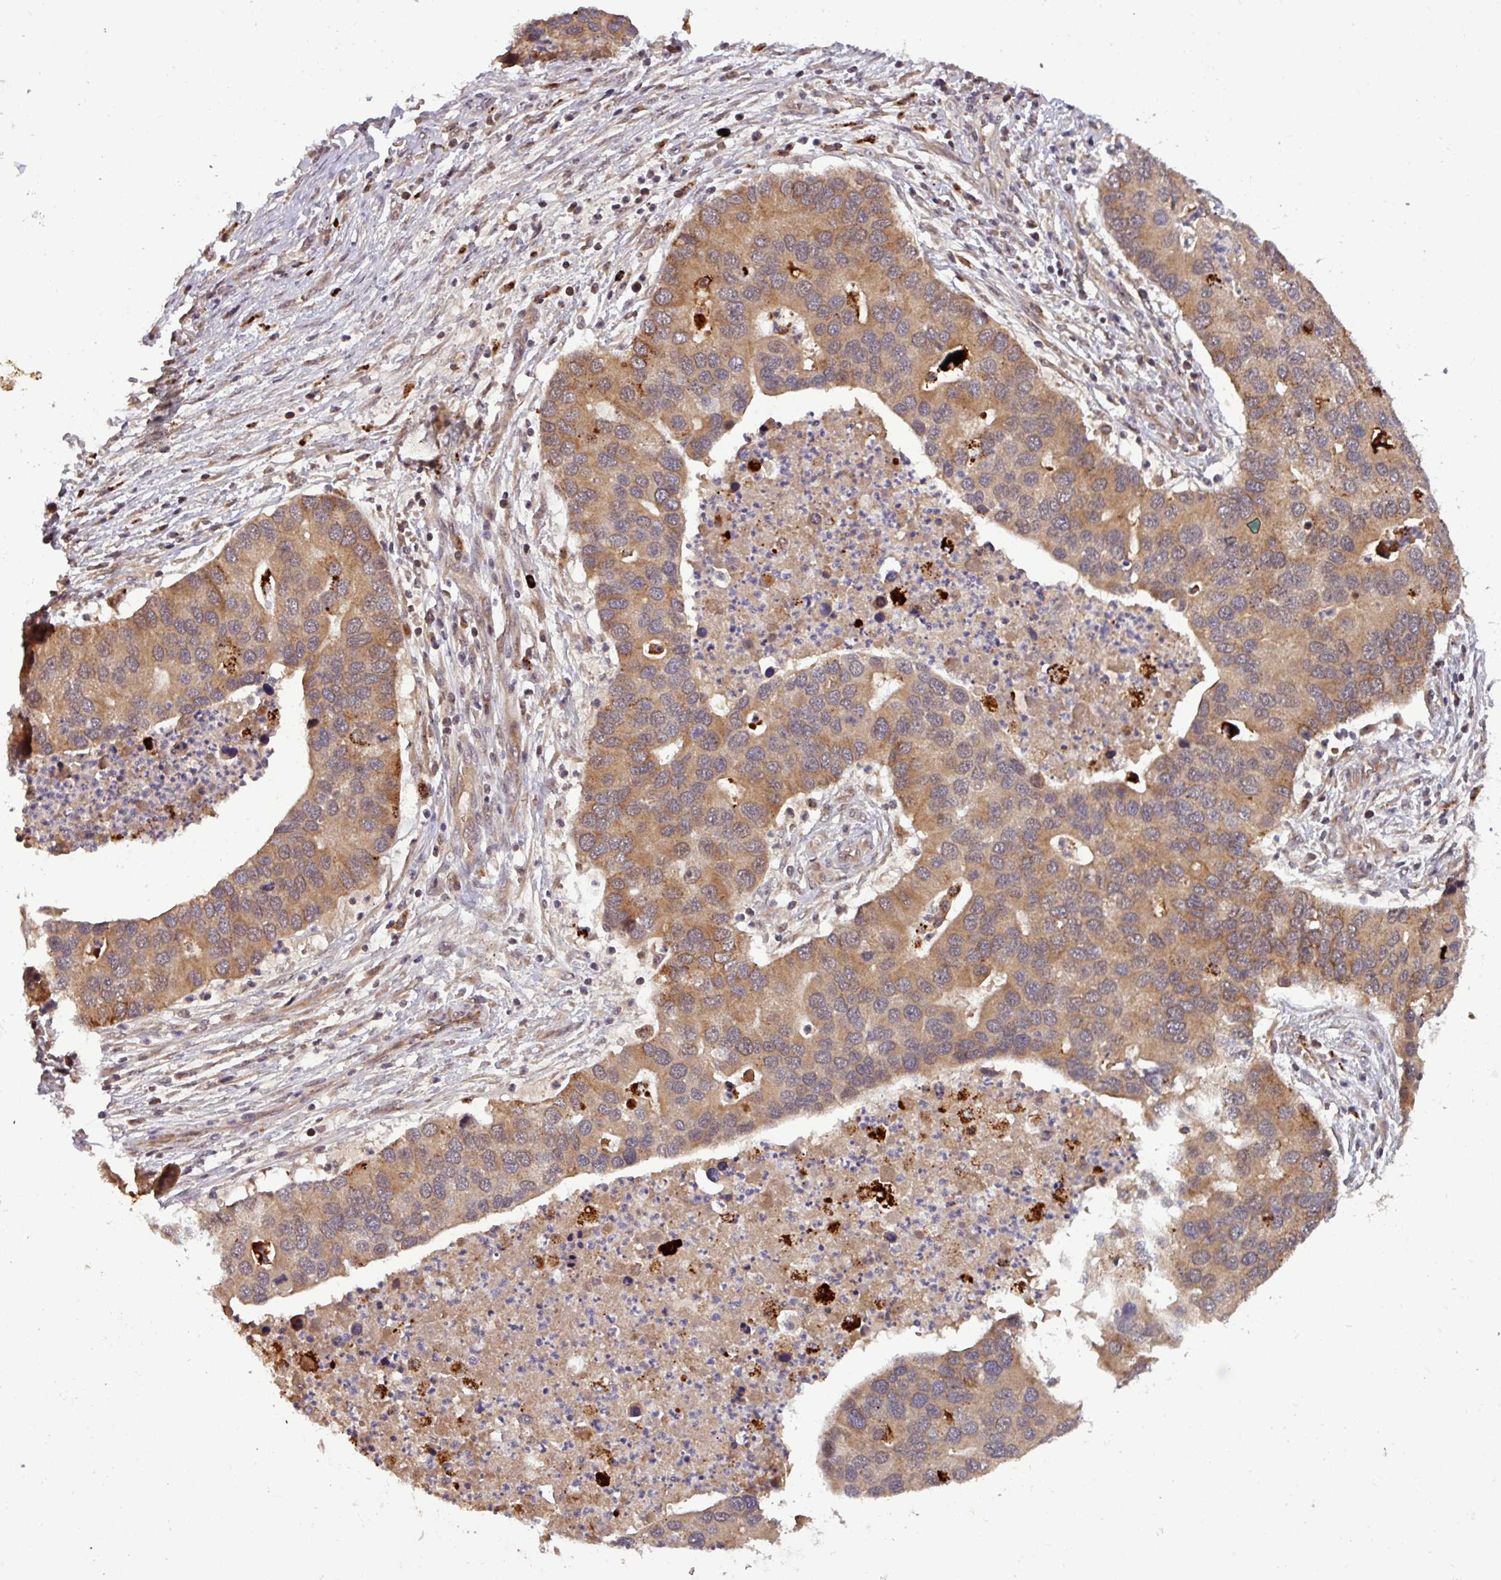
{"staining": {"intensity": "moderate", "quantity": ">75%", "location": "cytoplasmic/membranous"}, "tissue": "lung cancer", "cell_type": "Tumor cells", "image_type": "cancer", "snomed": [{"axis": "morphology", "description": "Aneuploidy"}, {"axis": "morphology", "description": "Adenocarcinoma, NOS"}, {"axis": "topography", "description": "Lymph node"}, {"axis": "topography", "description": "Lung"}], "caption": "Protein positivity by immunohistochemistry (IHC) shows moderate cytoplasmic/membranous positivity in about >75% of tumor cells in lung cancer.", "gene": "PUS1", "patient": {"sex": "female", "age": 74}}